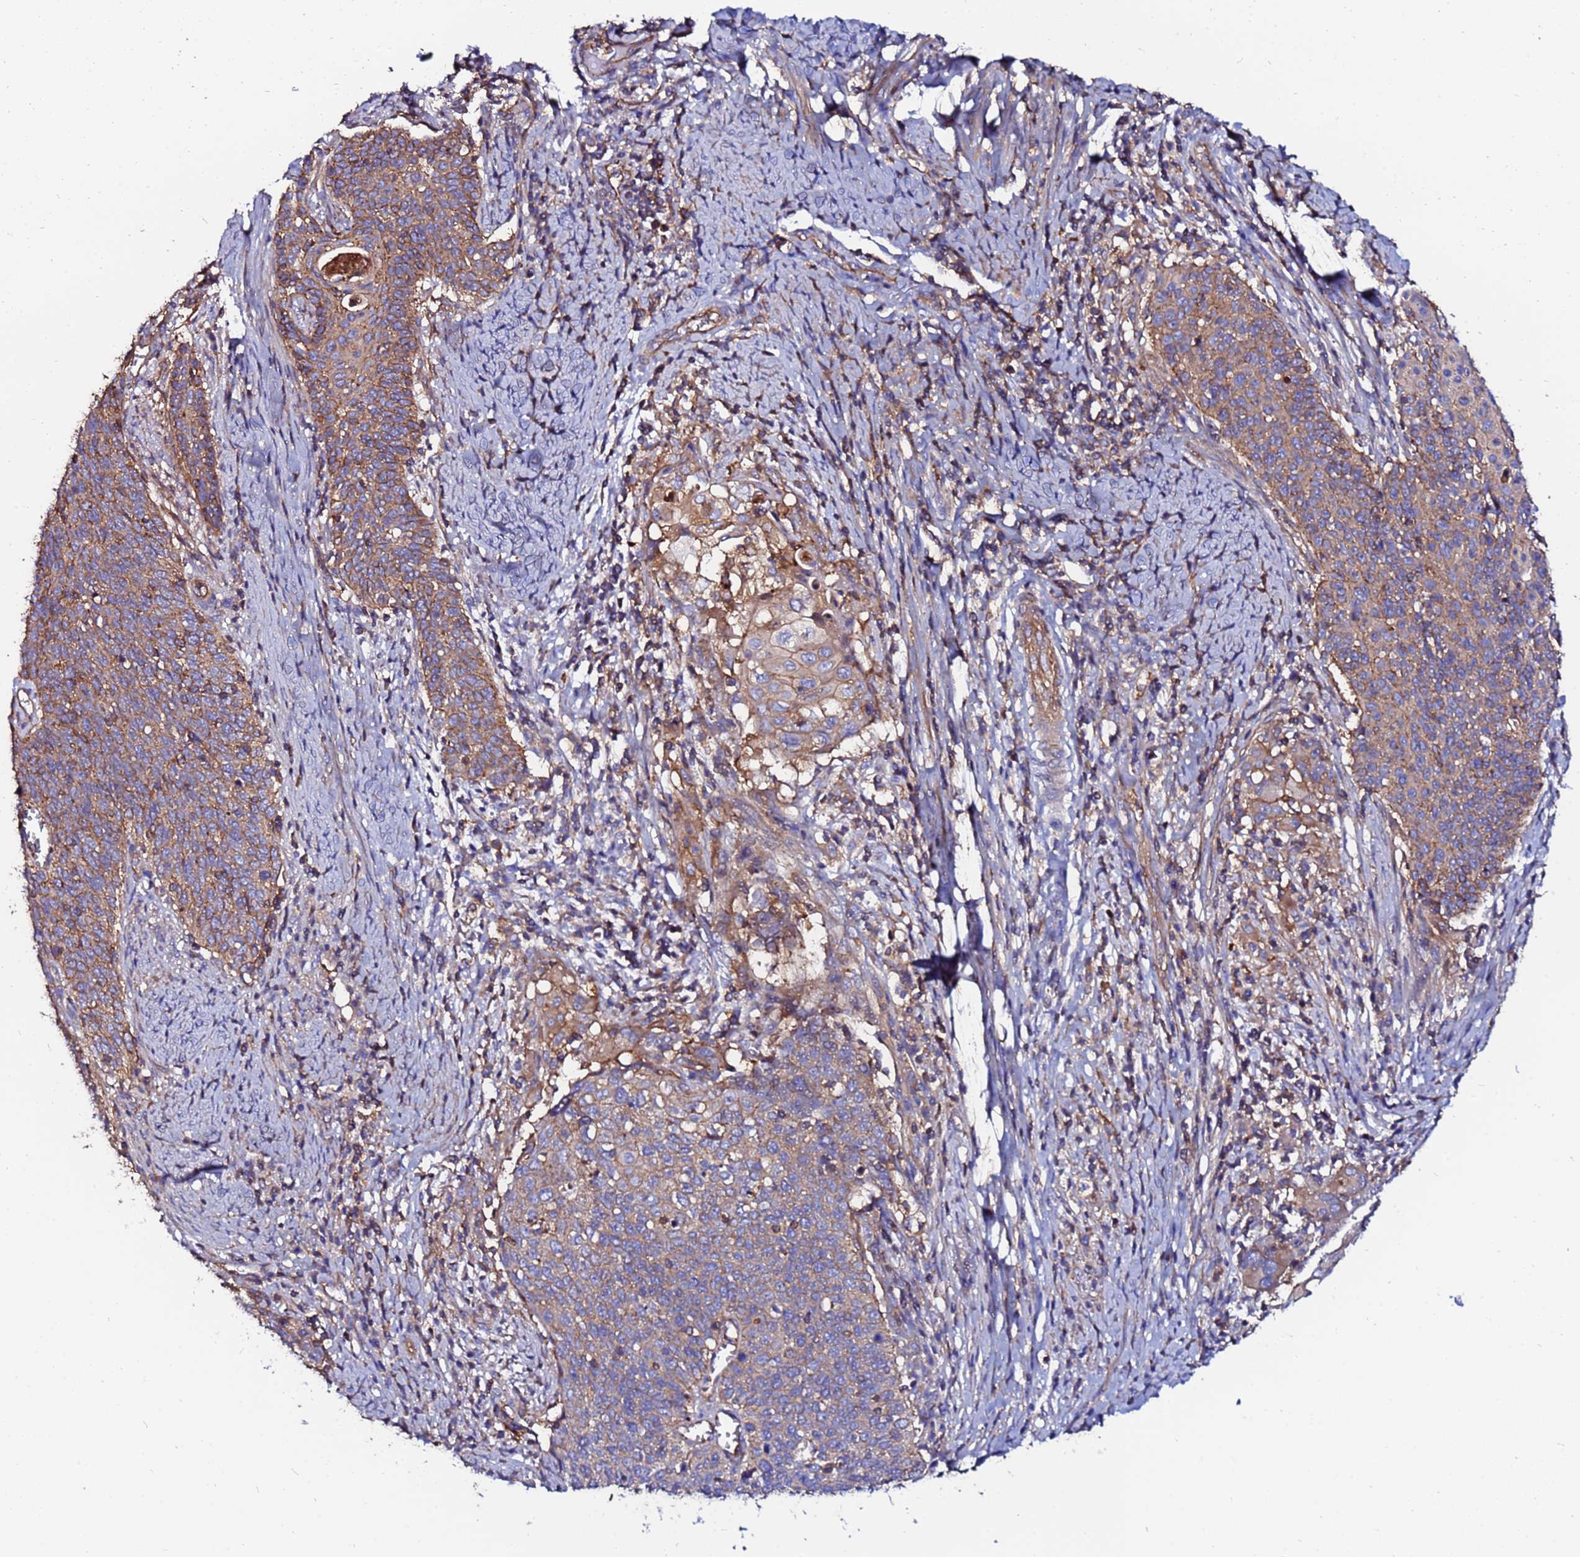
{"staining": {"intensity": "strong", "quantity": ">75%", "location": "cytoplasmic/membranous"}, "tissue": "cervical cancer", "cell_type": "Tumor cells", "image_type": "cancer", "snomed": [{"axis": "morphology", "description": "Squamous cell carcinoma, NOS"}, {"axis": "topography", "description": "Cervix"}], "caption": "Strong cytoplasmic/membranous protein expression is present in approximately >75% of tumor cells in squamous cell carcinoma (cervical).", "gene": "POTEE", "patient": {"sex": "female", "age": 39}}